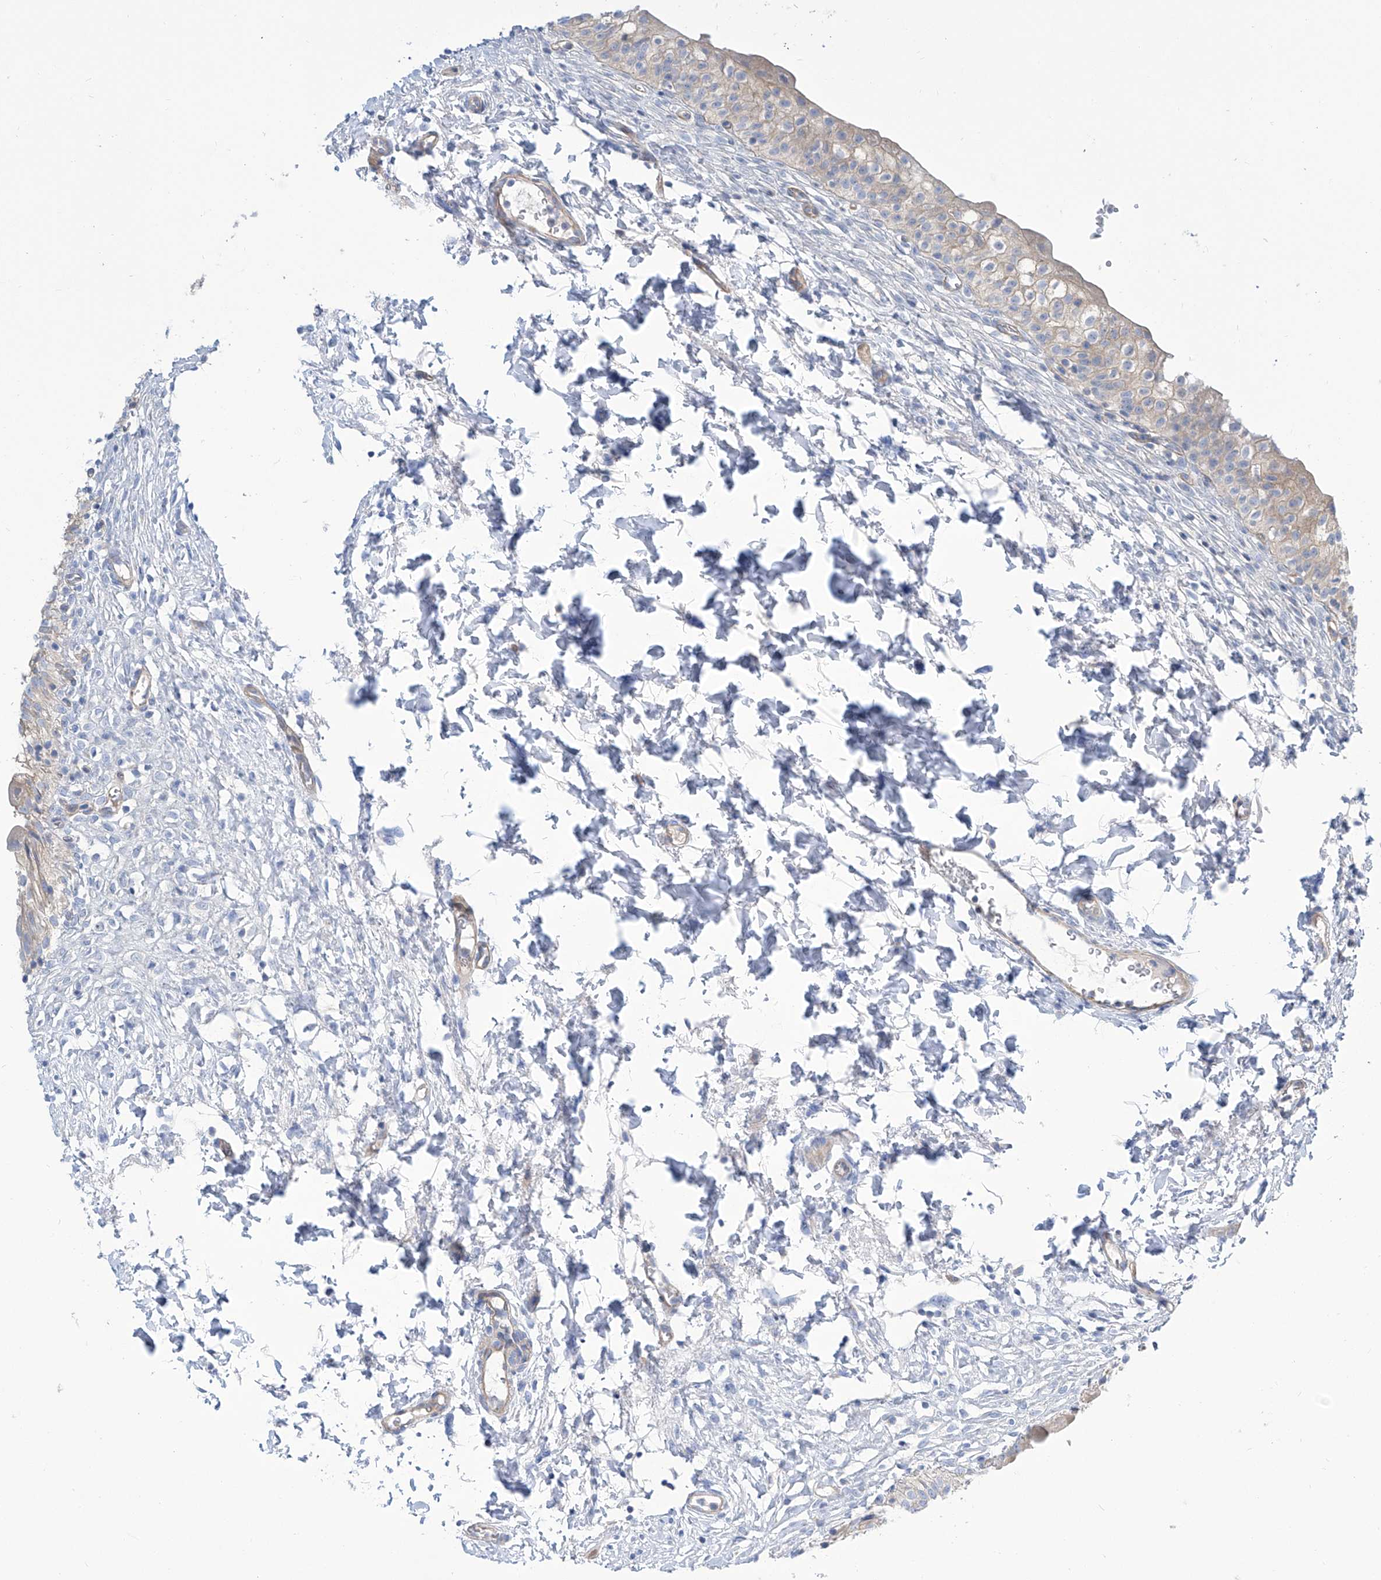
{"staining": {"intensity": "moderate", "quantity": "25%-75%", "location": "cytoplasmic/membranous"}, "tissue": "urinary bladder", "cell_type": "Urothelial cells", "image_type": "normal", "snomed": [{"axis": "morphology", "description": "Normal tissue, NOS"}, {"axis": "topography", "description": "Urinary bladder"}], "caption": "Moderate cytoplasmic/membranous positivity for a protein is seen in about 25%-75% of urothelial cells of benign urinary bladder using IHC.", "gene": "TMEM209", "patient": {"sex": "male", "age": 55}}